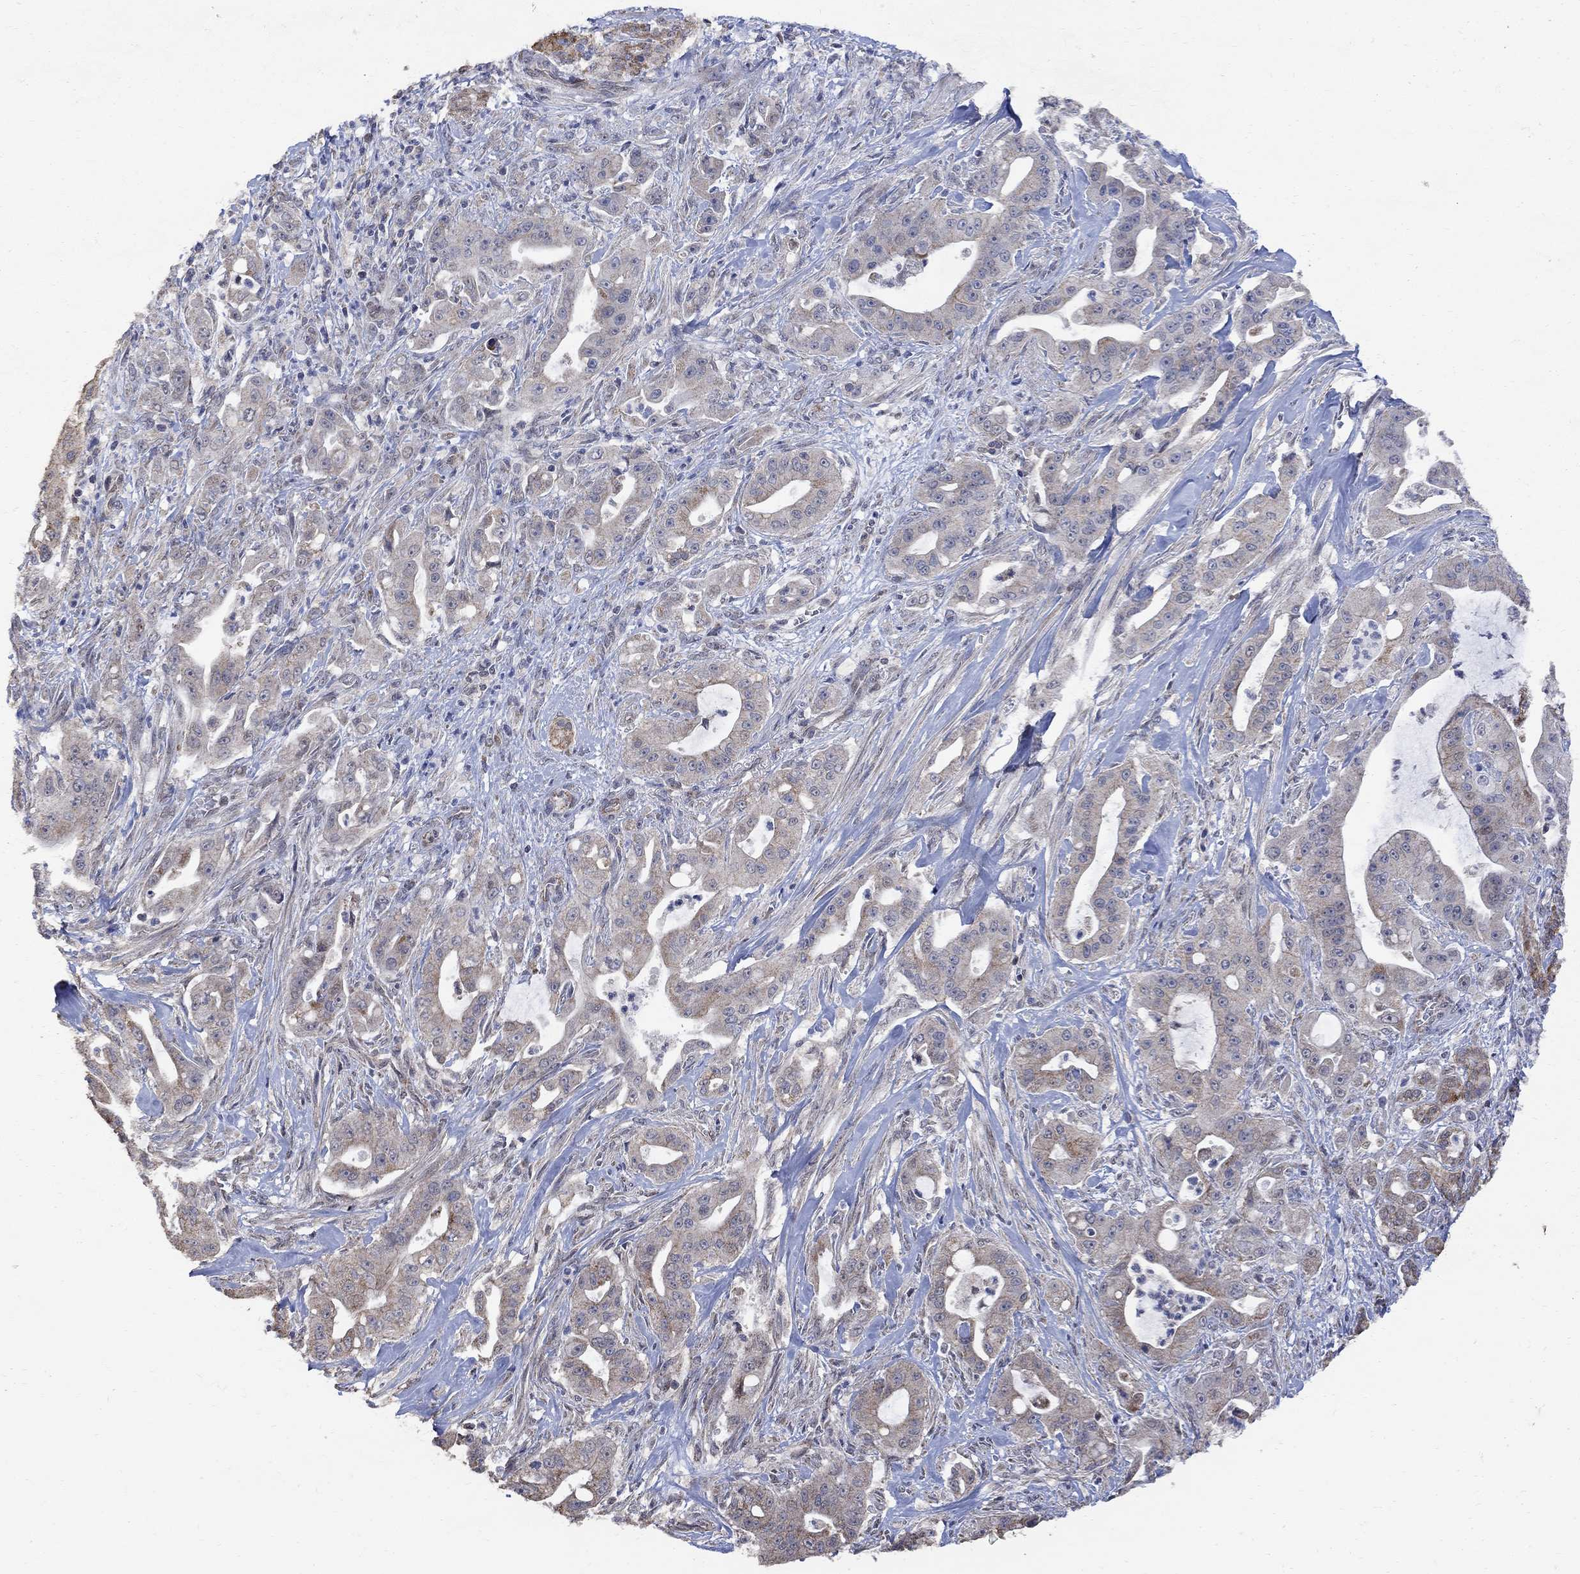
{"staining": {"intensity": "moderate", "quantity": "<25%", "location": "cytoplasmic/membranous"}, "tissue": "pancreatic cancer", "cell_type": "Tumor cells", "image_type": "cancer", "snomed": [{"axis": "morphology", "description": "Normal tissue, NOS"}, {"axis": "morphology", "description": "Inflammation, NOS"}, {"axis": "morphology", "description": "Adenocarcinoma, NOS"}, {"axis": "topography", "description": "Pancreas"}], "caption": "Protein expression analysis of human pancreatic cancer reveals moderate cytoplasmic/membranous positivity in about <25% of tumor cells.", "gene": "ANKRA2", "patient": {"sex": "male", "age": 57}}